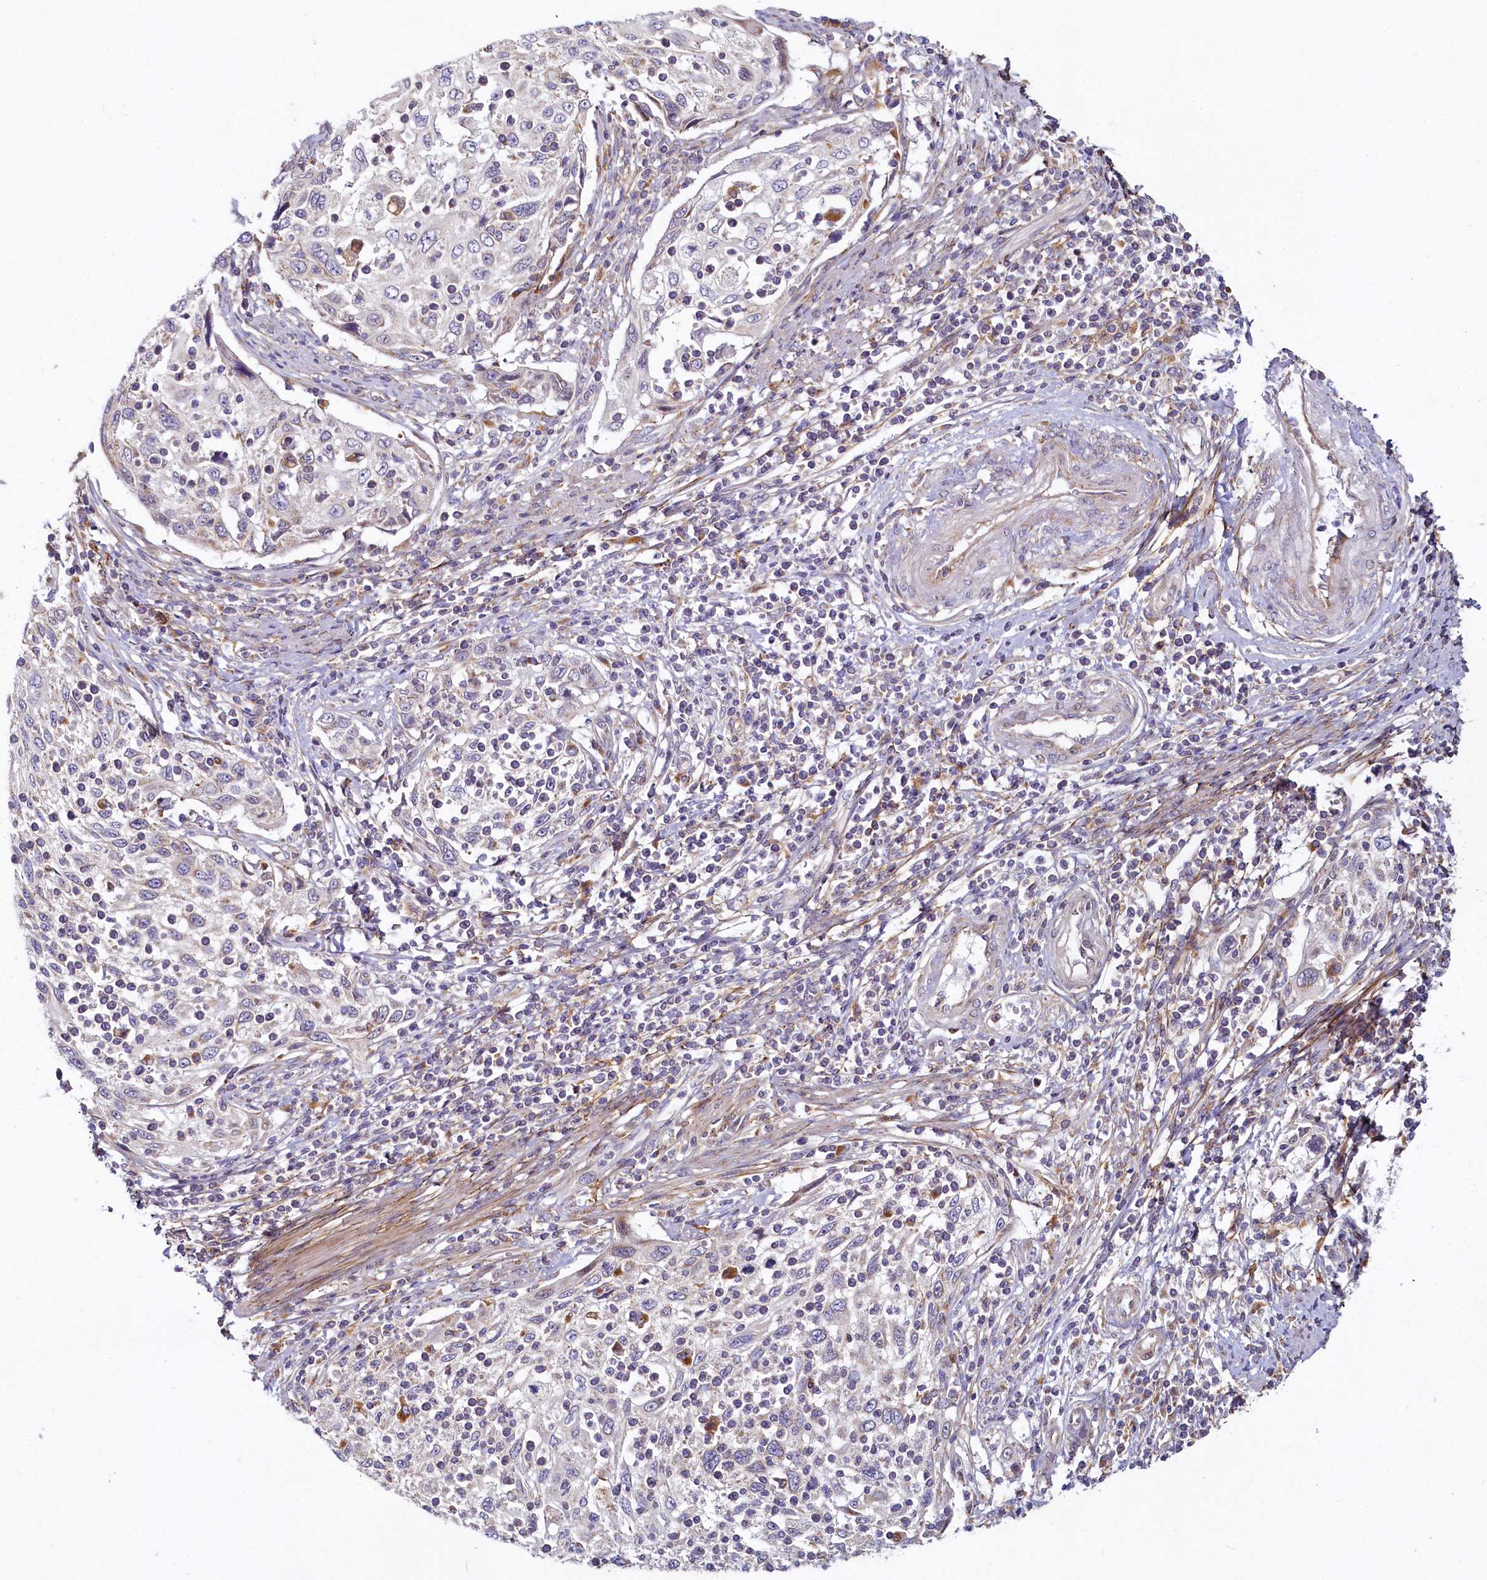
{"staining": {"intensity": "negative", "quantity": "none", "location": "none"}, "tissue": "cervical cancer", "cell_type": "Tumor cells", "image_type": "cancer", "snomed": [{"axis": "morphology", "description": "Squamous cell carcinoma, NOS"}, {"axis": "topography", "description": "Cervix"}], "caption": "IHC of human cervical cancer reveals no positivity in tumor cells. (DAB (3,3'-diaminobenzidine) immunohistochemistry with hematoxylin counter stain).", "gene": "ADCY2", "patient": {"sex": "female", "age": 70}}